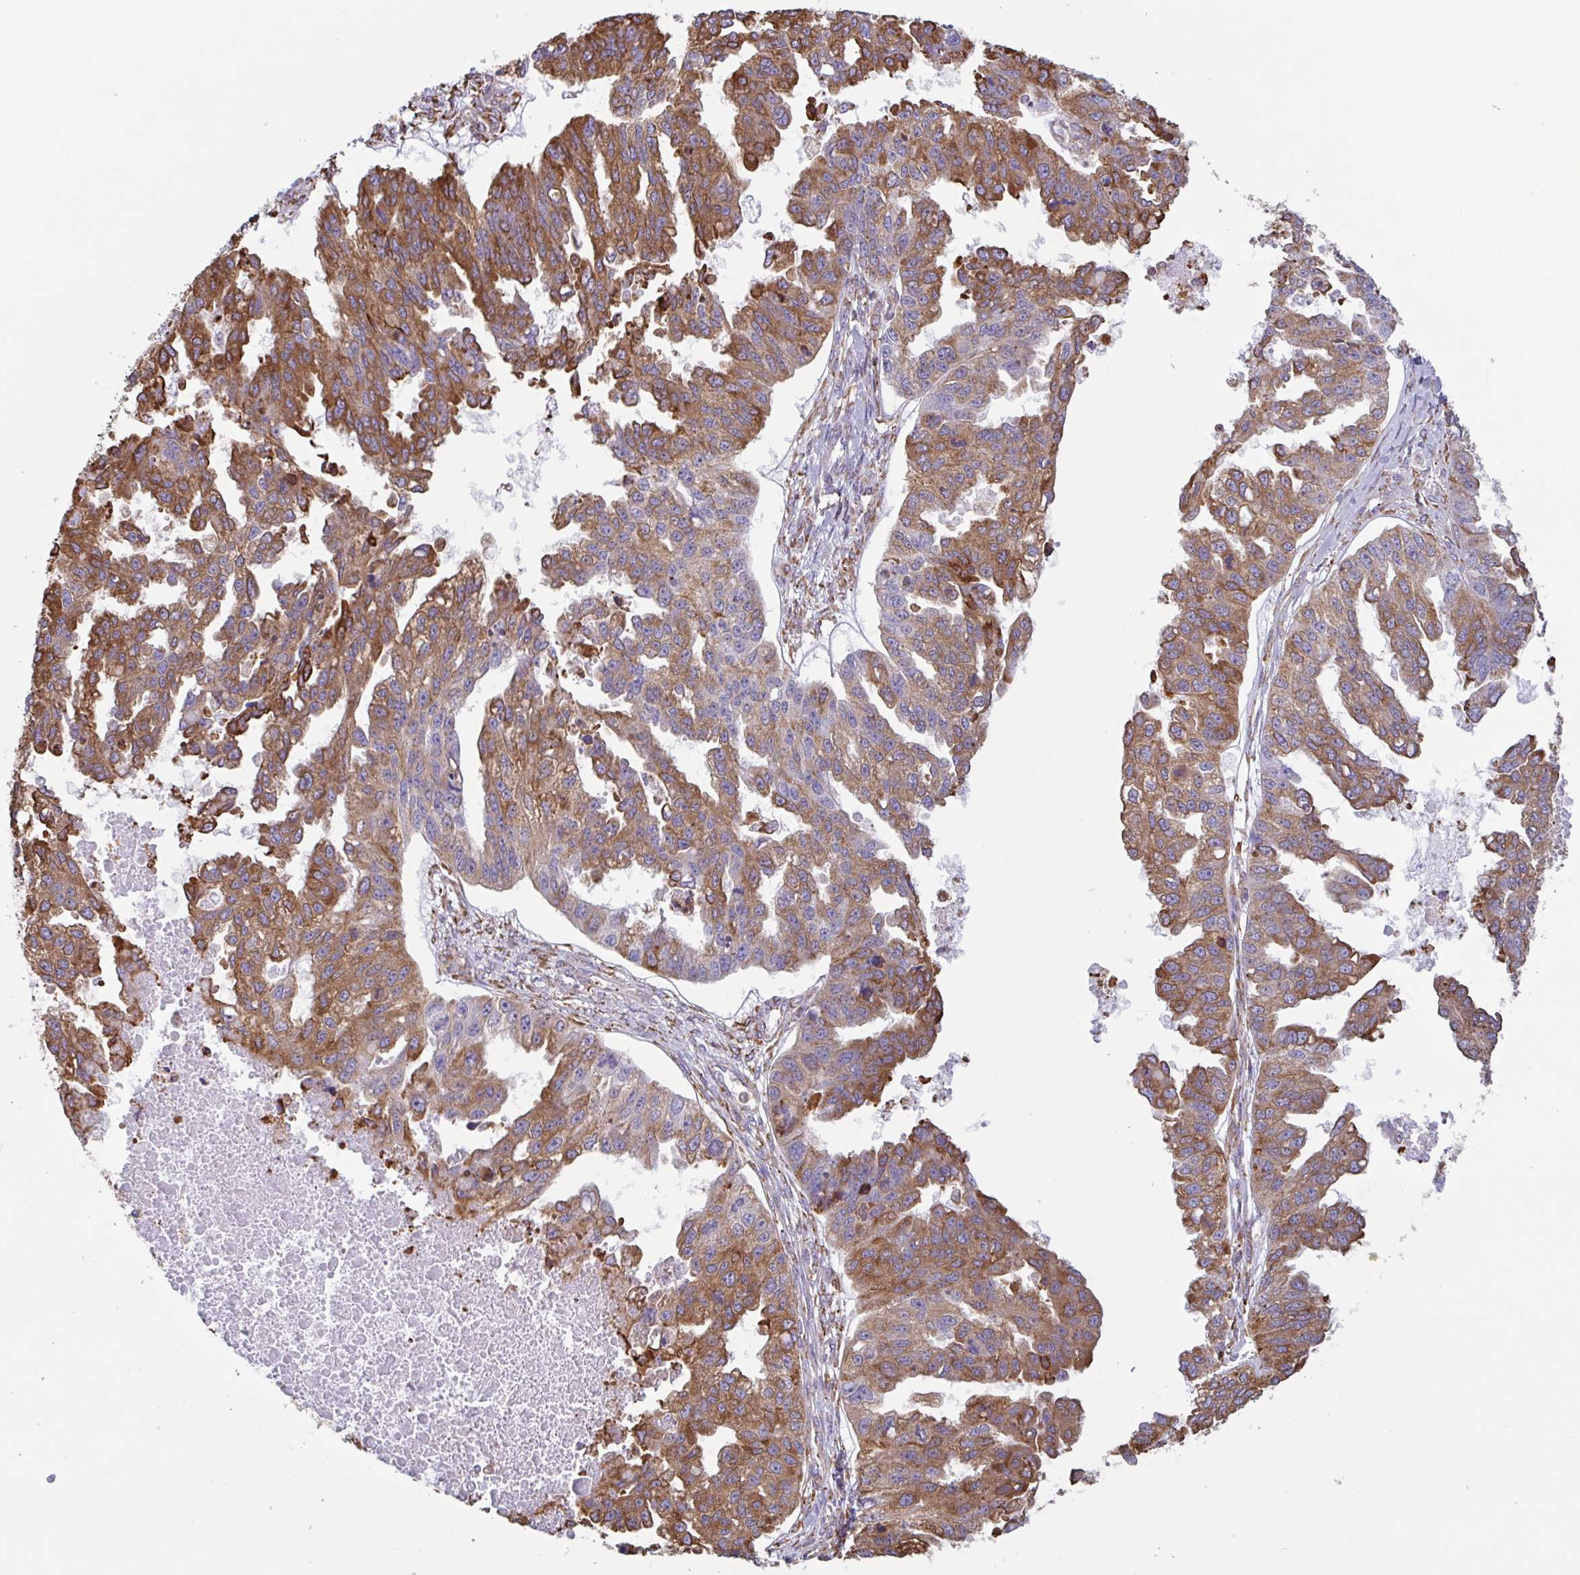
{"staining": {"intensity": "moderate", "quantity": ">75%", "location": "cytoplasmic/membranous"}, "tissue": "ovarian cancer", "cell_type": "Tumor cells", "image_type": "cancer", "snomed": [{"axis": "morphology", "description": "Cystadenocarcinoma, serous, NOS"}, {"axis": "topography", "description": "Ovary"}], "caption": "The immunohistochemical stain labels moderate cytoplasmic/membranous staining in tumor cells of ovarian serous cystadenocarcinoma tissue.", "gene": "DOK4", "patient": {"sex": "female", "age": 58}}